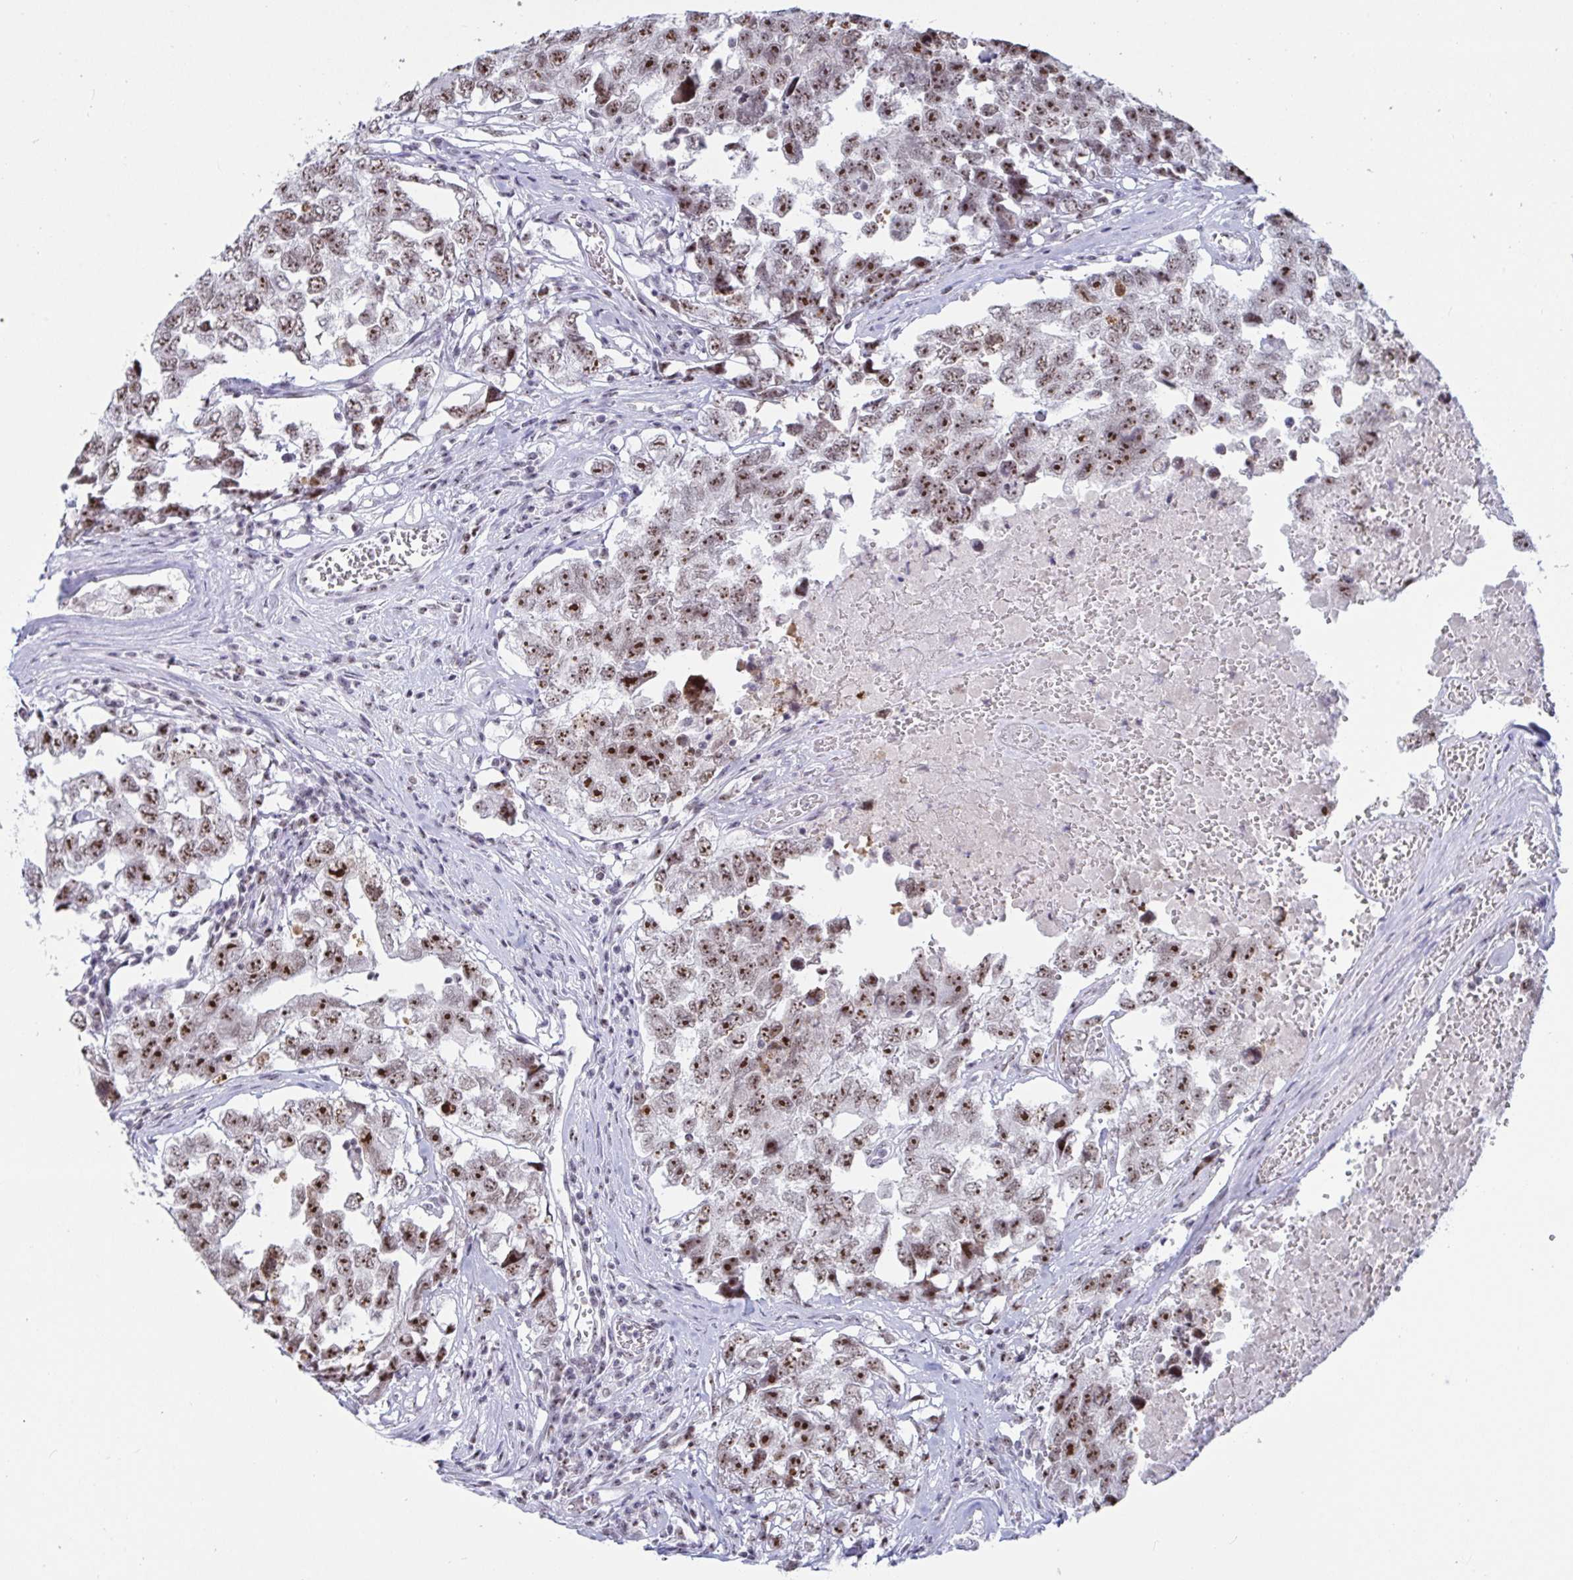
{"staining": {"intensity": "moderate", "quantity": ">75%", "location": "nuclear"}, "tissue": "testis cancer", "cell_type": "Tumor cells", "image_type": "cancer", "snomed": [{"axis": "morphology", "description": "Carcinoma, Embryonal, NOS"}, {"axis": "topography", "description": "Testis"}], "caption": "This image reveals testis cancer stained with immunohistochemistry (IHC) to label a protein in brown. The nuclear of tumor cells show moderate positivity for the protein. Nuclei are counter-stained blue.", "gene": "SUPT16H", "patient": {"sex": "male", "age": 22}}